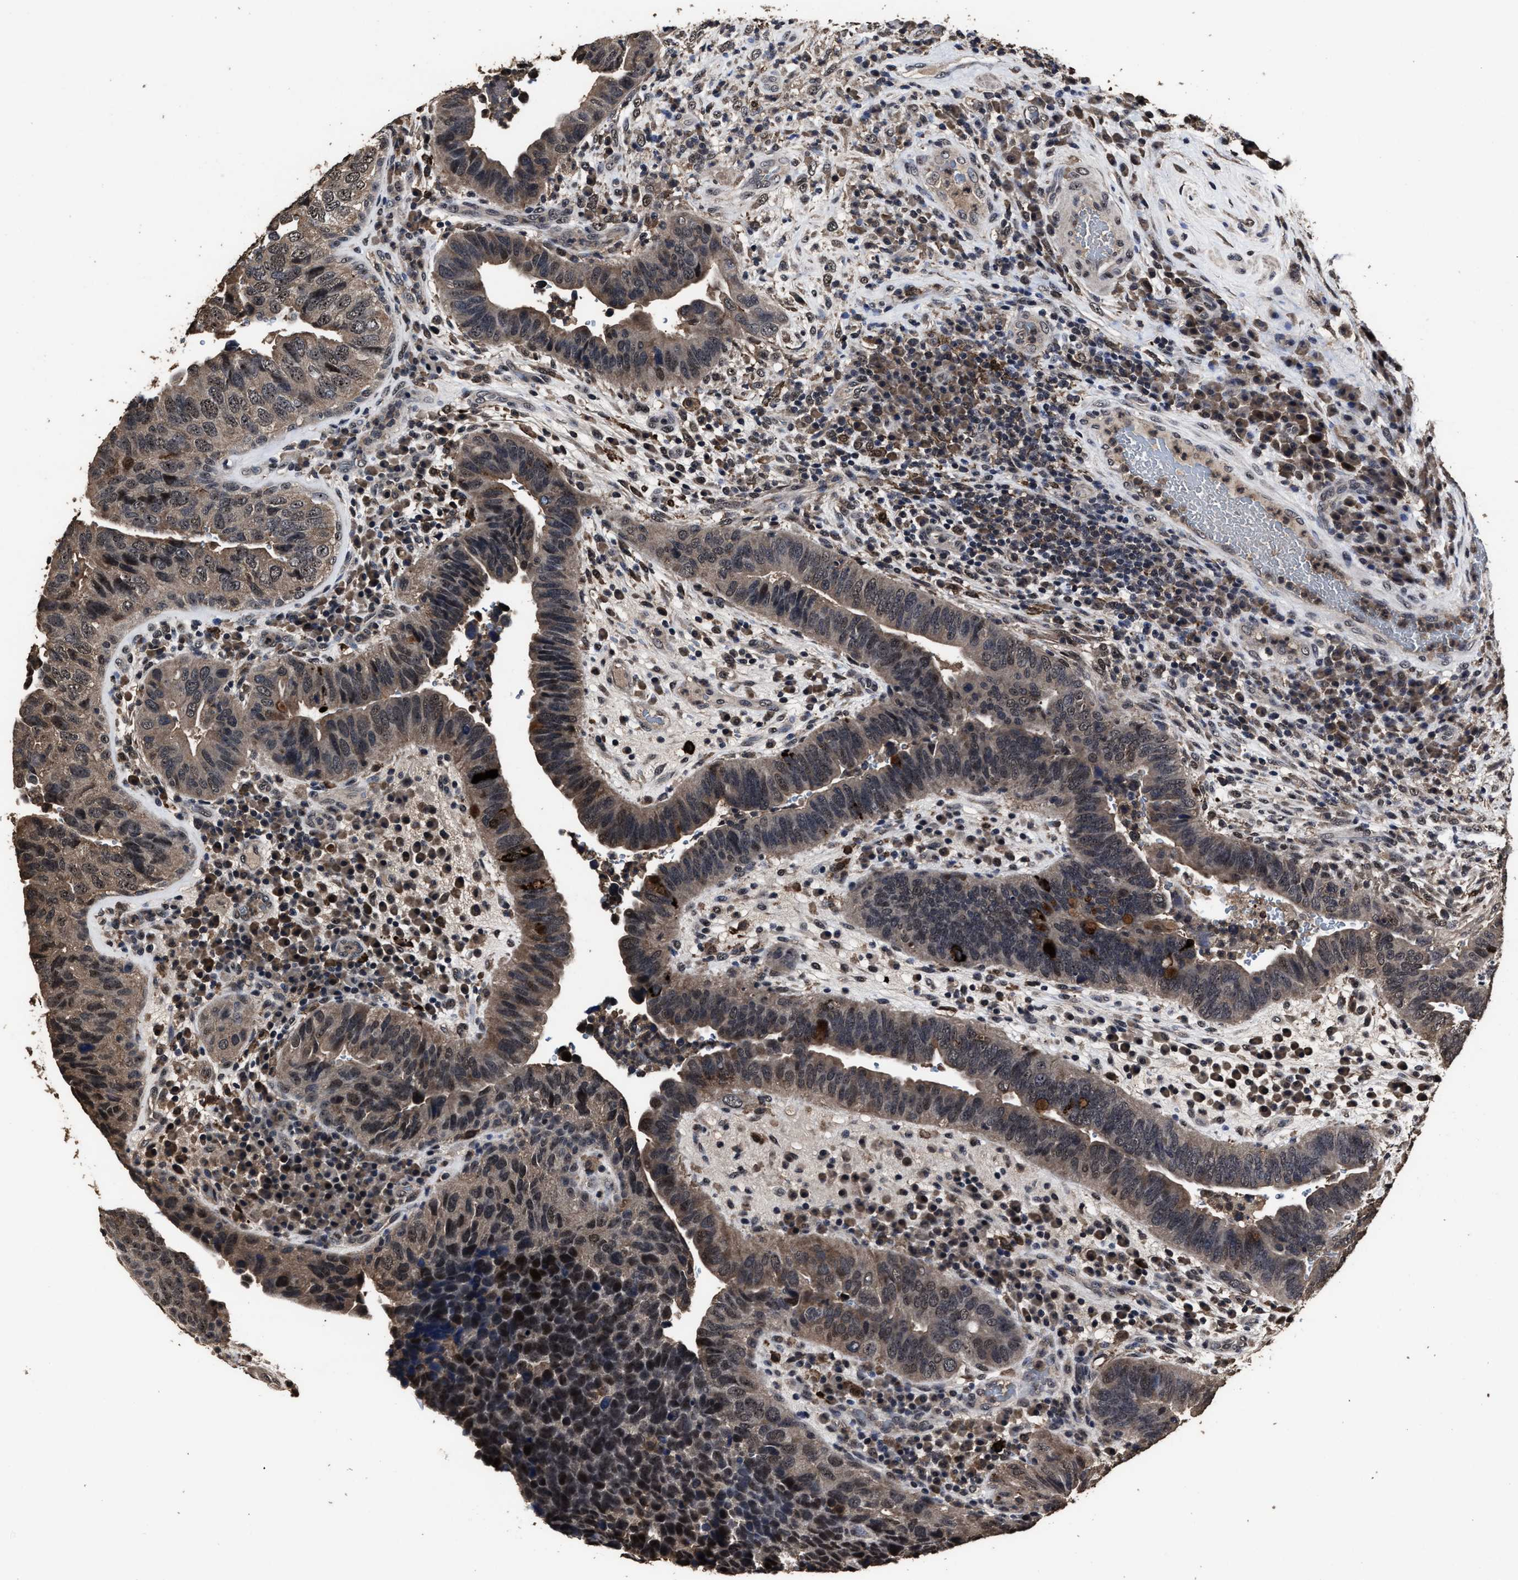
{"staining": {"intensity": "moderate", "quantity": ">75%", "location": "cytoplasmic/membranous,nuclear"}, "tissue": "urothelial cancer", "cell_type": "Tumor cells", "image_type": "cancer", "snomed": [{"axis": "morphology", "description": "Urothelial carcinoma, High grade"}, {"axis": "topography", "description": "Urinary bladder"}], "caption": "Immunohistochemistry of human urothelial cancer exhibits medium levels of moderate cytoplasmic/membranous and nuclear staining in approximately >75% of tumor cells.", "gene": "RSBN1L", "patient": {"sex": "female", "age": 82}}